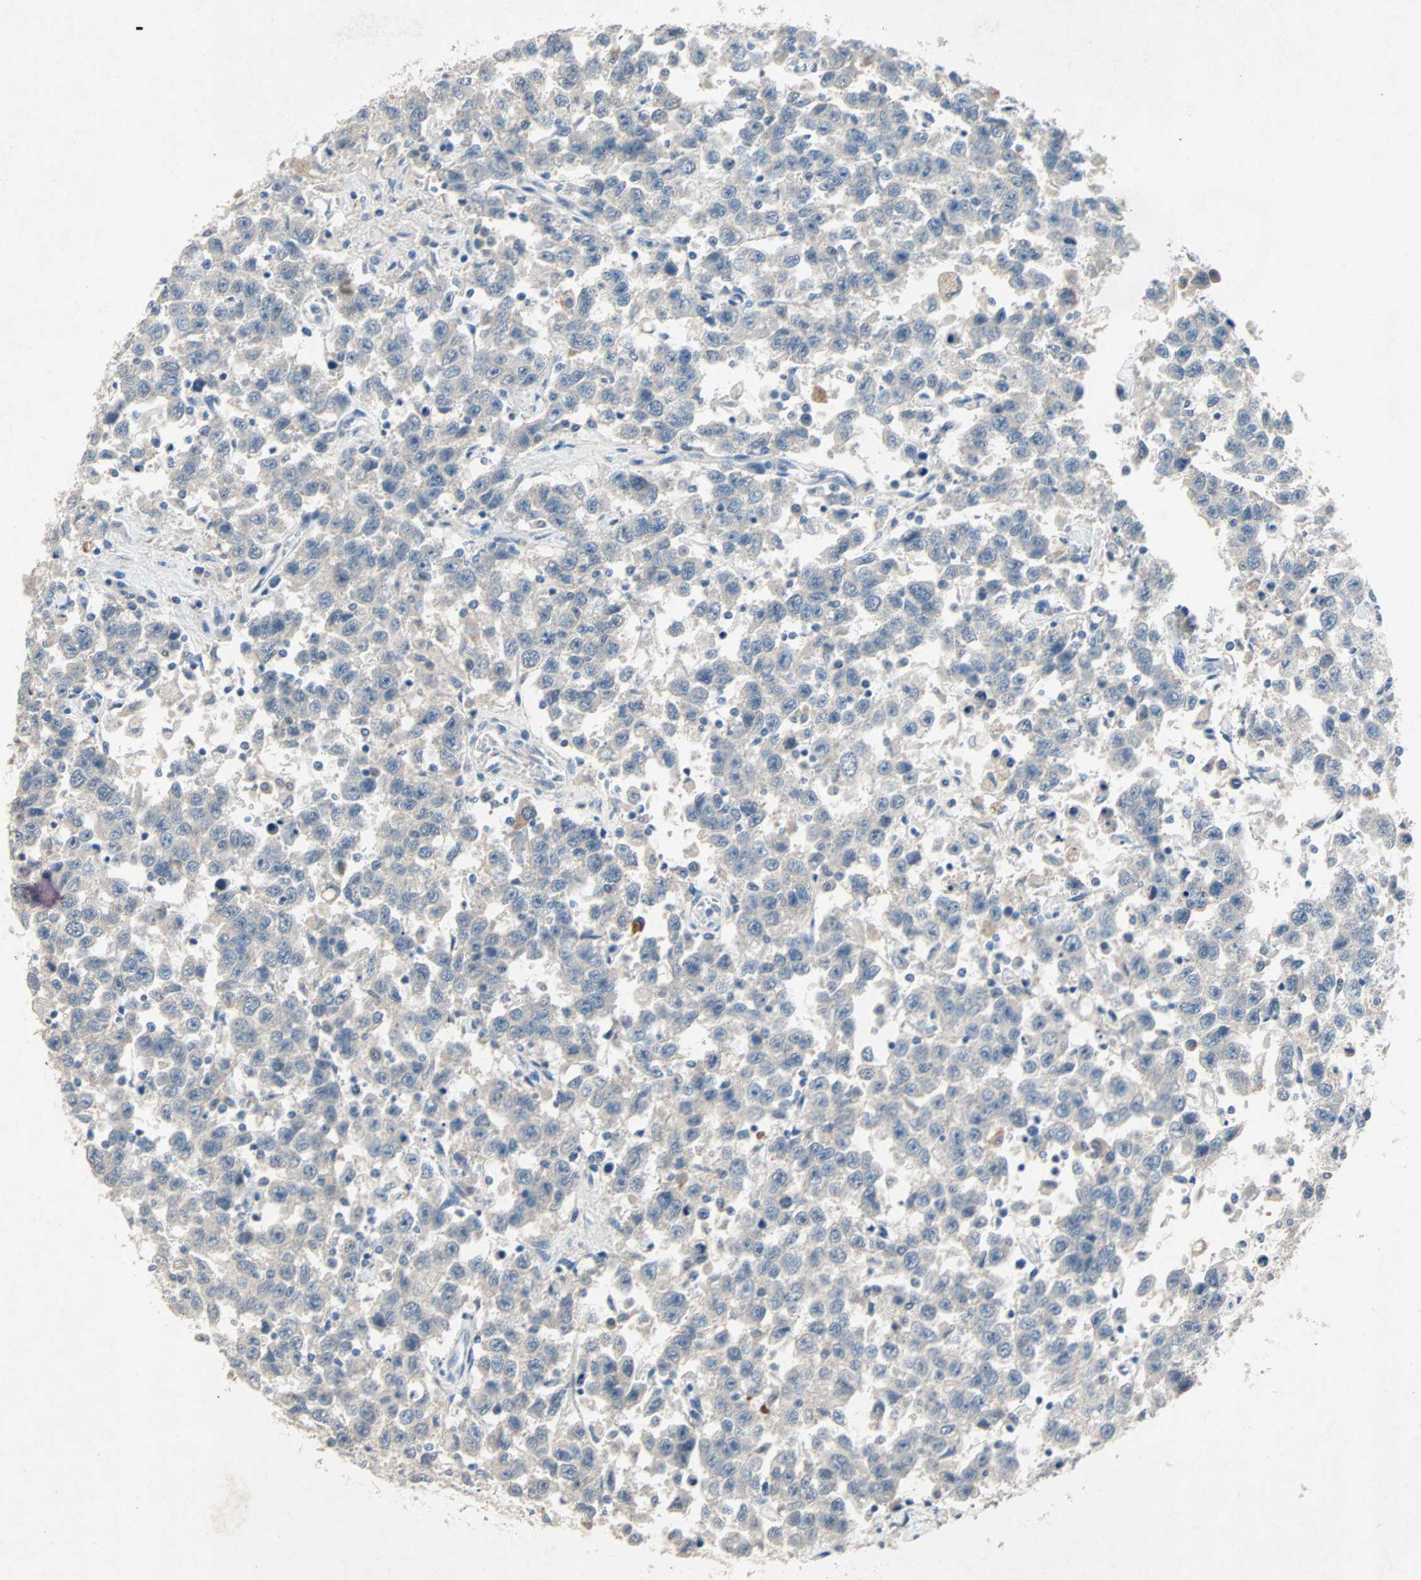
{"staining": {"intensity": "negative", "quantity": "none", "location": "none"}, "tissue": "testis cancer", "cell_type": "Tumor cells", "image_type": "cancer", "snomed": [{"axis": "morphology", "description": "Seminoma, NOS"}, {"axis": "topography", "description": "Testis"}], "caption": "A histopathology image of testis seminoma stained for a protein exhibits no brown staining in tumor cells.", "gene": "PCDHB2", "patient": {"sex": "male", "age": 41}}